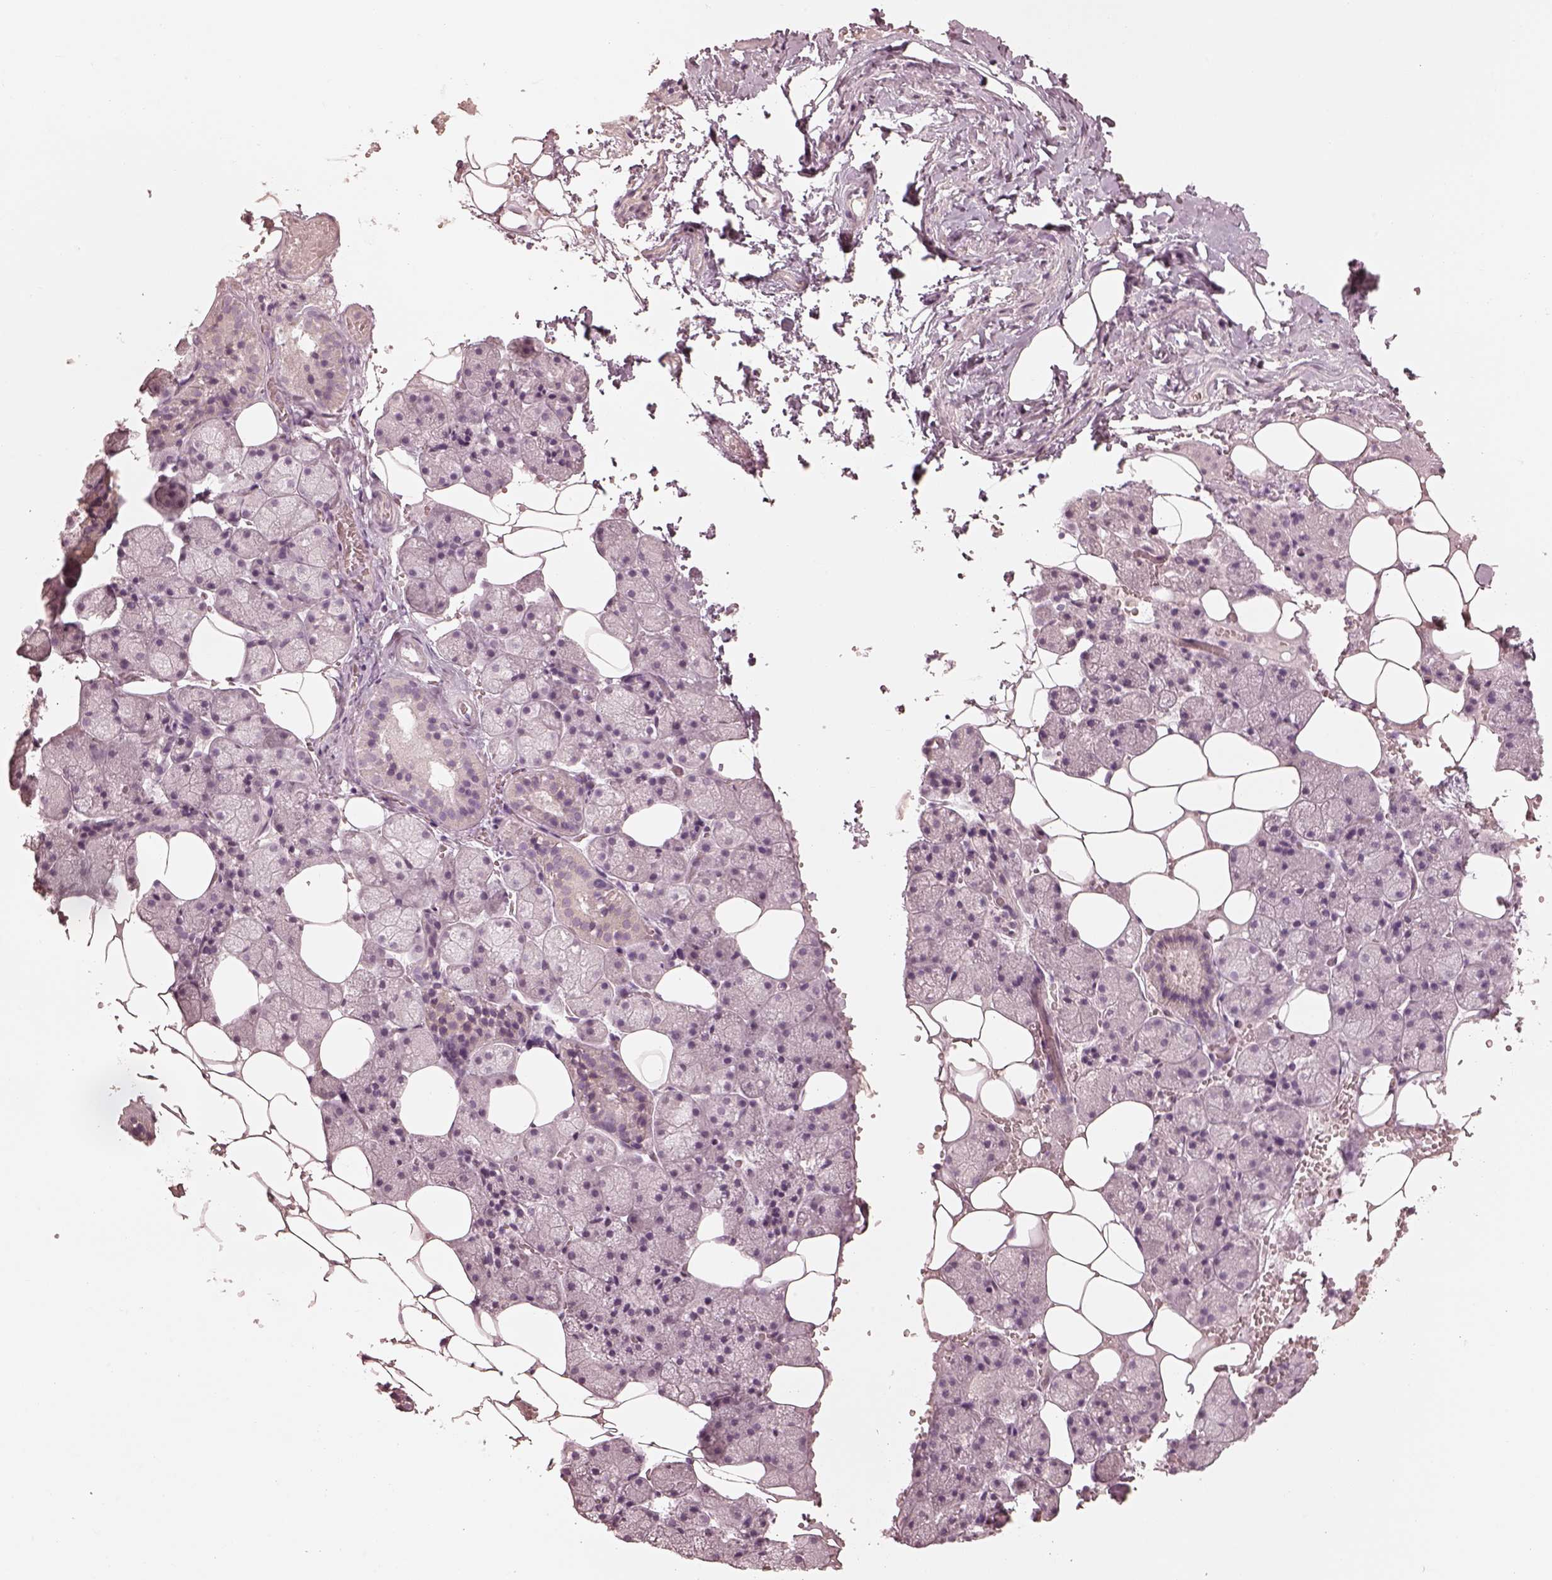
{"staining": {"intensity": "negative", "quantity": "none", "location": "none"}, "tissue": "salivary gland", "cell_type": "Glandular cells", "image_type": "normal", "snomed": [{"axis": "morphology", "description": "Normal tissue, NOS"}, {"axis": "topography", "description": "Salivary gland"}], "caption": "The image displays no significant positivity in glandular cells of salivary gland.", "gene": "SPATA6L", "patient": {"sex": "male", "age": 38}}